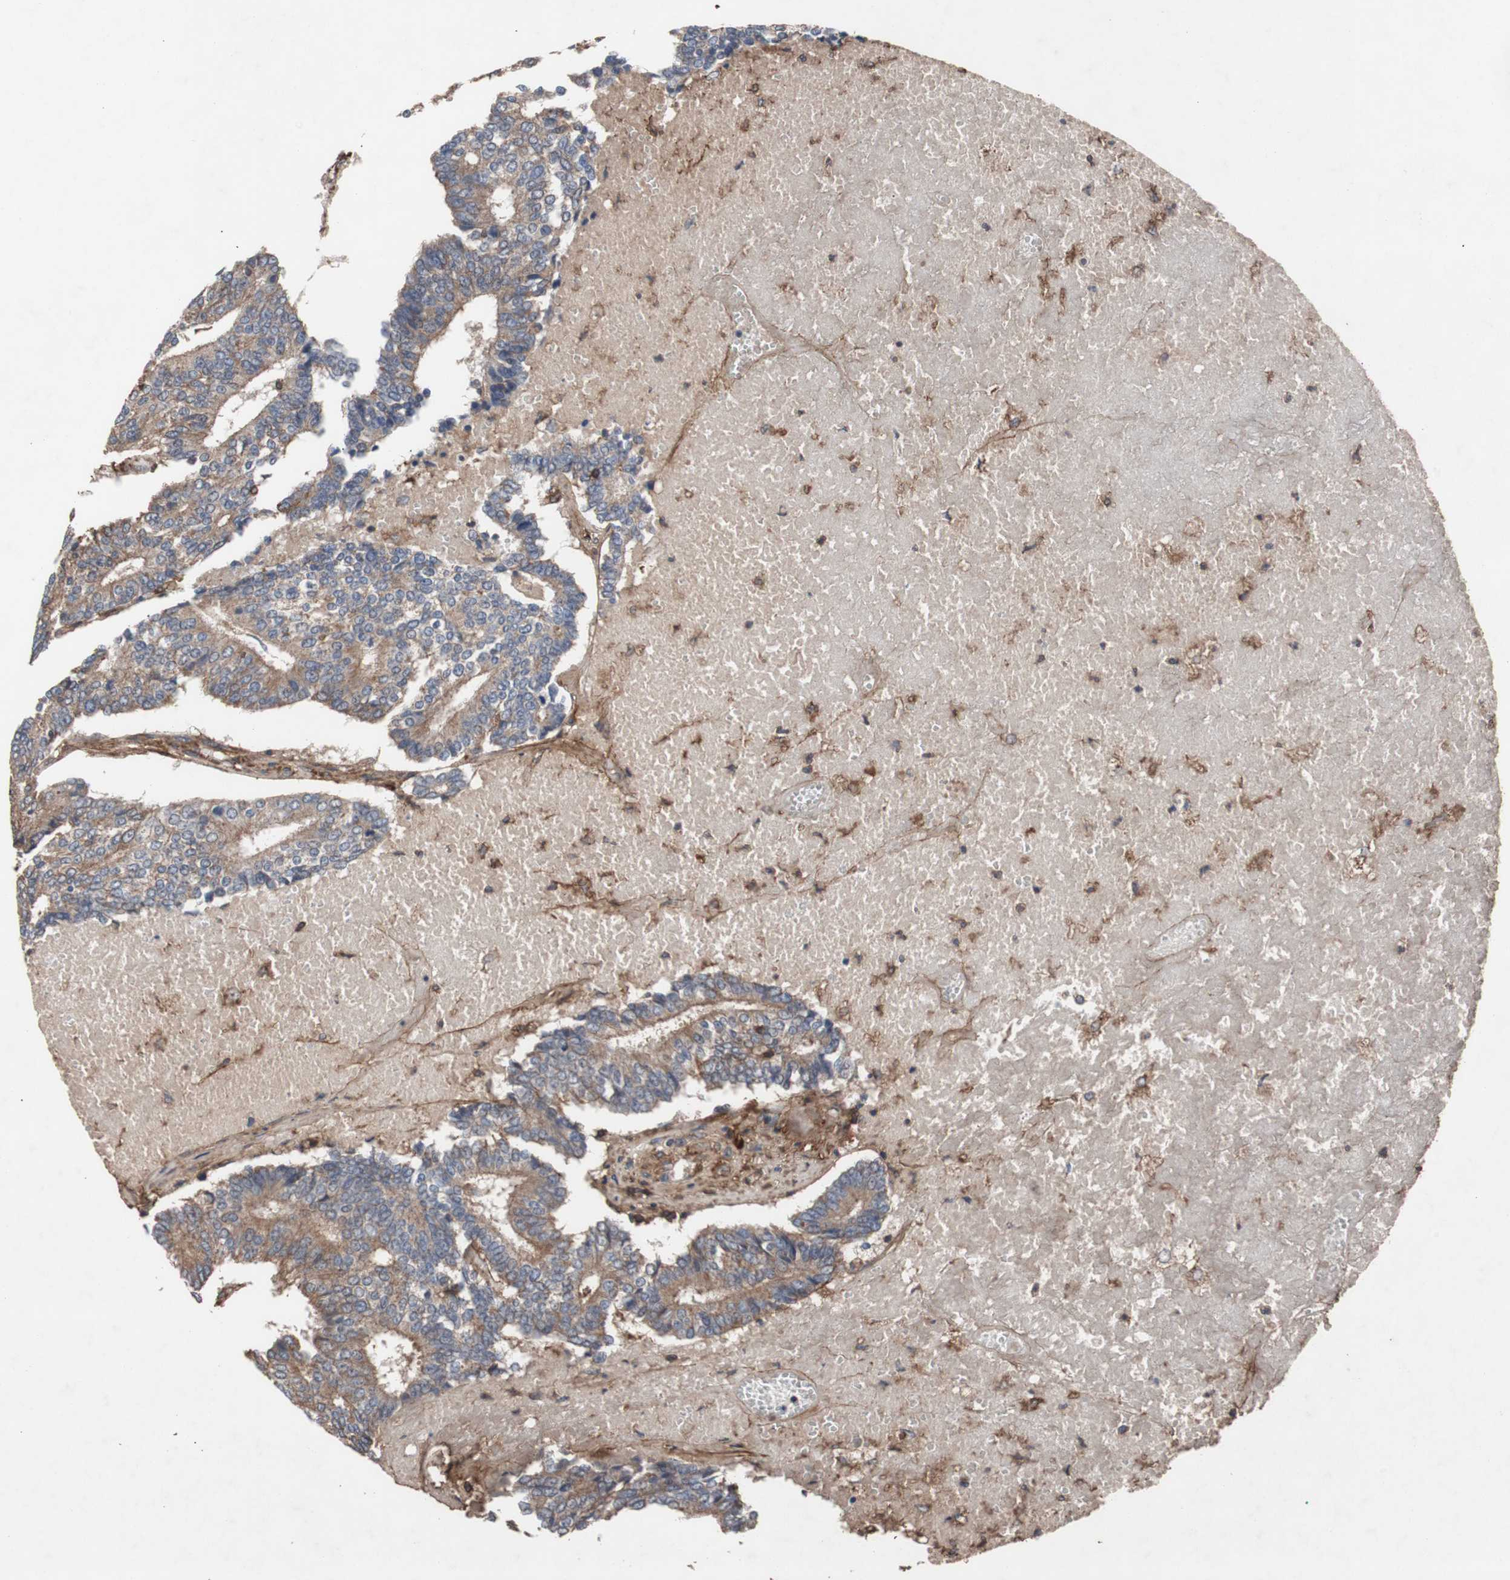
{"staining": {"intensity": "moderate", "quantity": ">75%", "location": "cytoplasmic/membranous"}, "tissue": "prostate cancer", "cell_type": "Tumor cells", "image_type": "cancer", "snomed": [{"axis": "morphology", "description": "Adenocarcinoma, High grade"}, {"axis": "topography", "description": "Prostate"}], "caption": "Tumor cells display moderate cytoplasmic/membranous expression in about >75% of cells in prostate adenocarcinoma (high-grade). Ihc stains the protein of interest in brown and the nuclei are stained blue.", "gene": "COL6A2", "patient": {"sex": "male", "age": 55}}